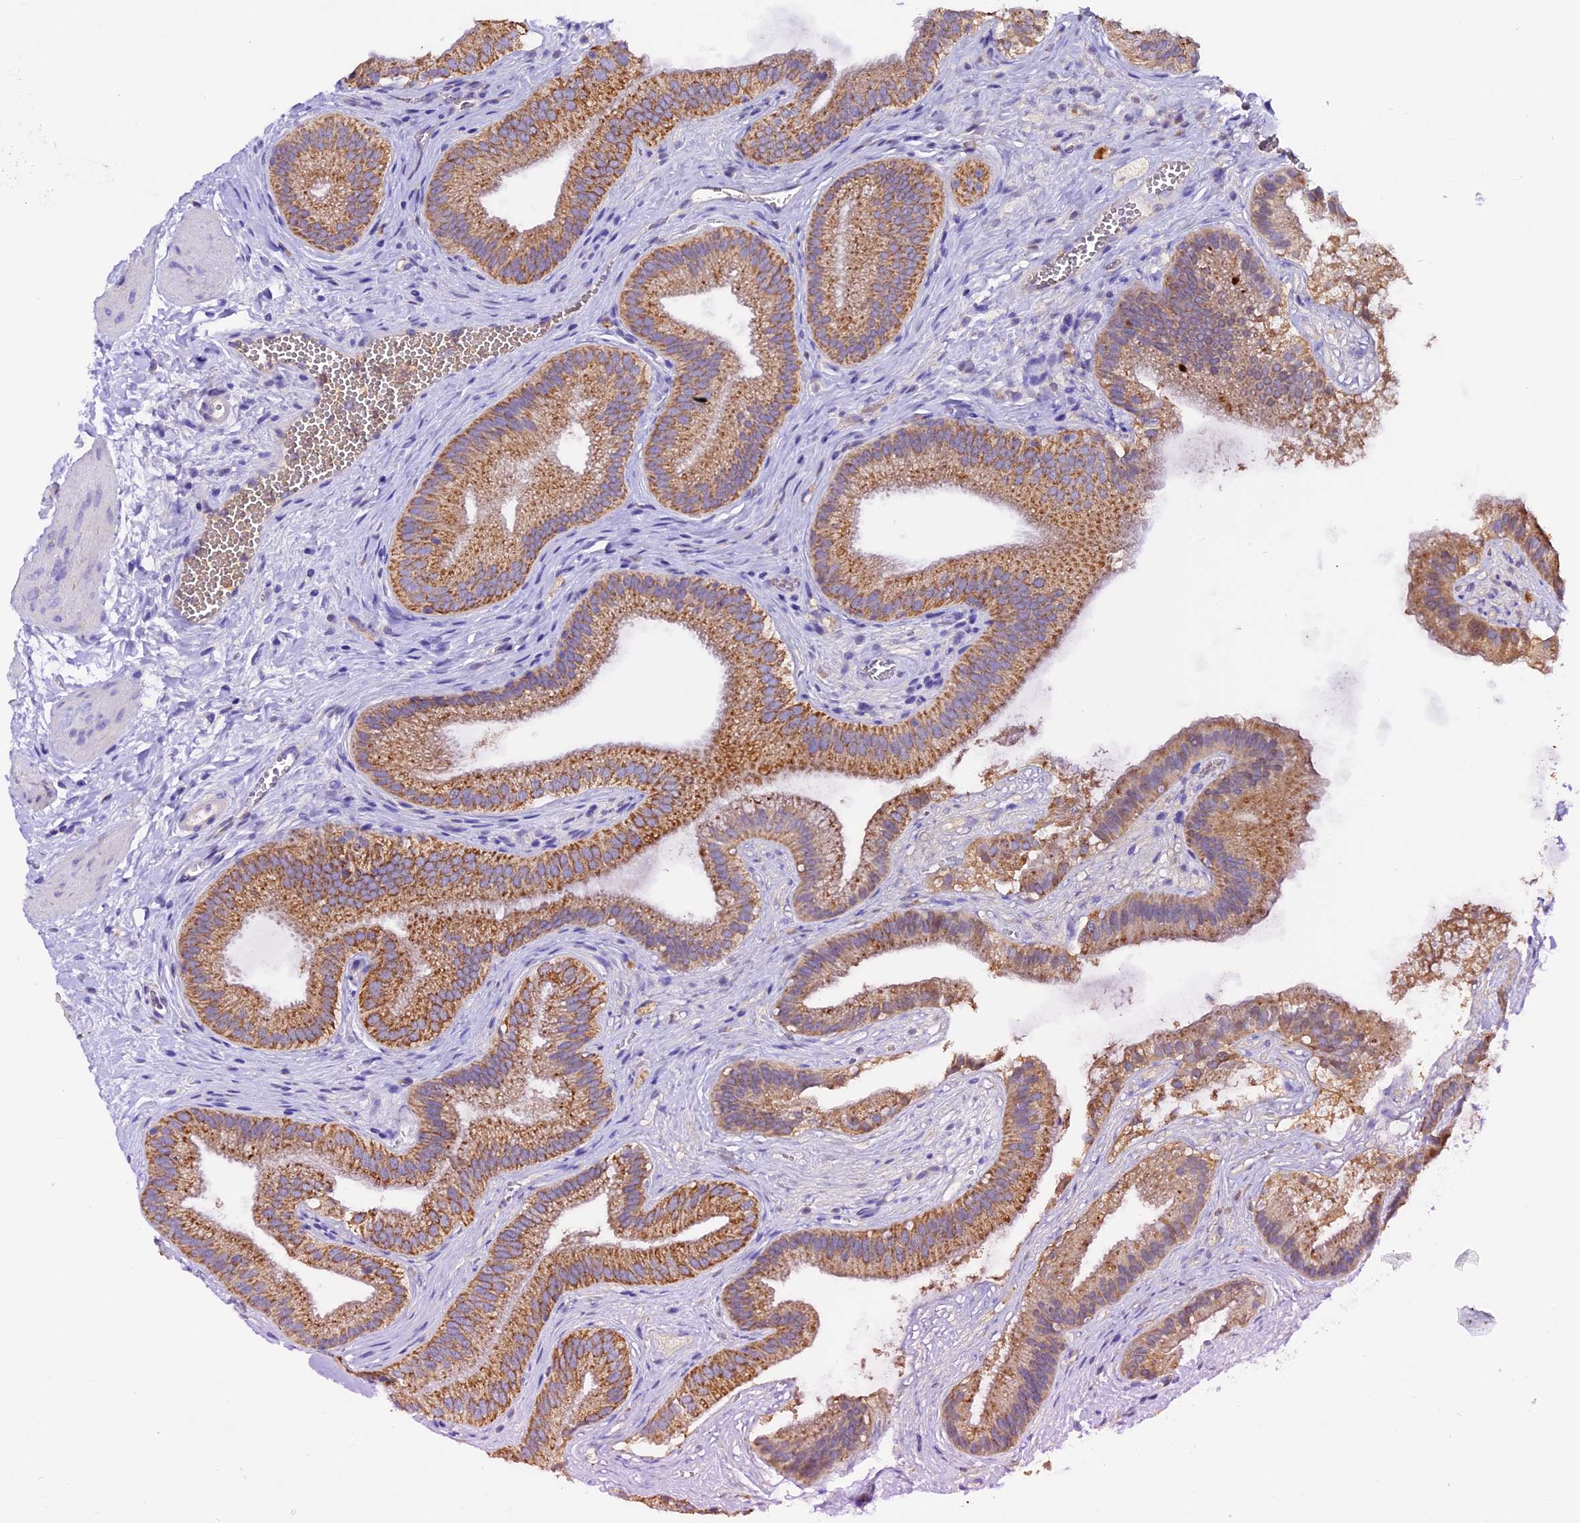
{"staining": {"intensity": "moderate", "quantity": ">75%", "location": "cytoplasmic/membranous"}, "tissue": "gallbladder", "cell_type": "Glandular cells", "image_type": "normal", "snomed": [{"axis": "morphology", "description": "Normal tissue, NOS"}, {"axis": "topography", "description": "Gallbladder"}], "caption": "Gallbladder stained for a protein displays moderate cytoplasmic/membranous positivity in glandular cells. (Brightfield microscopy of DAB IHC at high magnification).", "gene": "SIX5", "patient": {"sex": "female", "age": 54}}